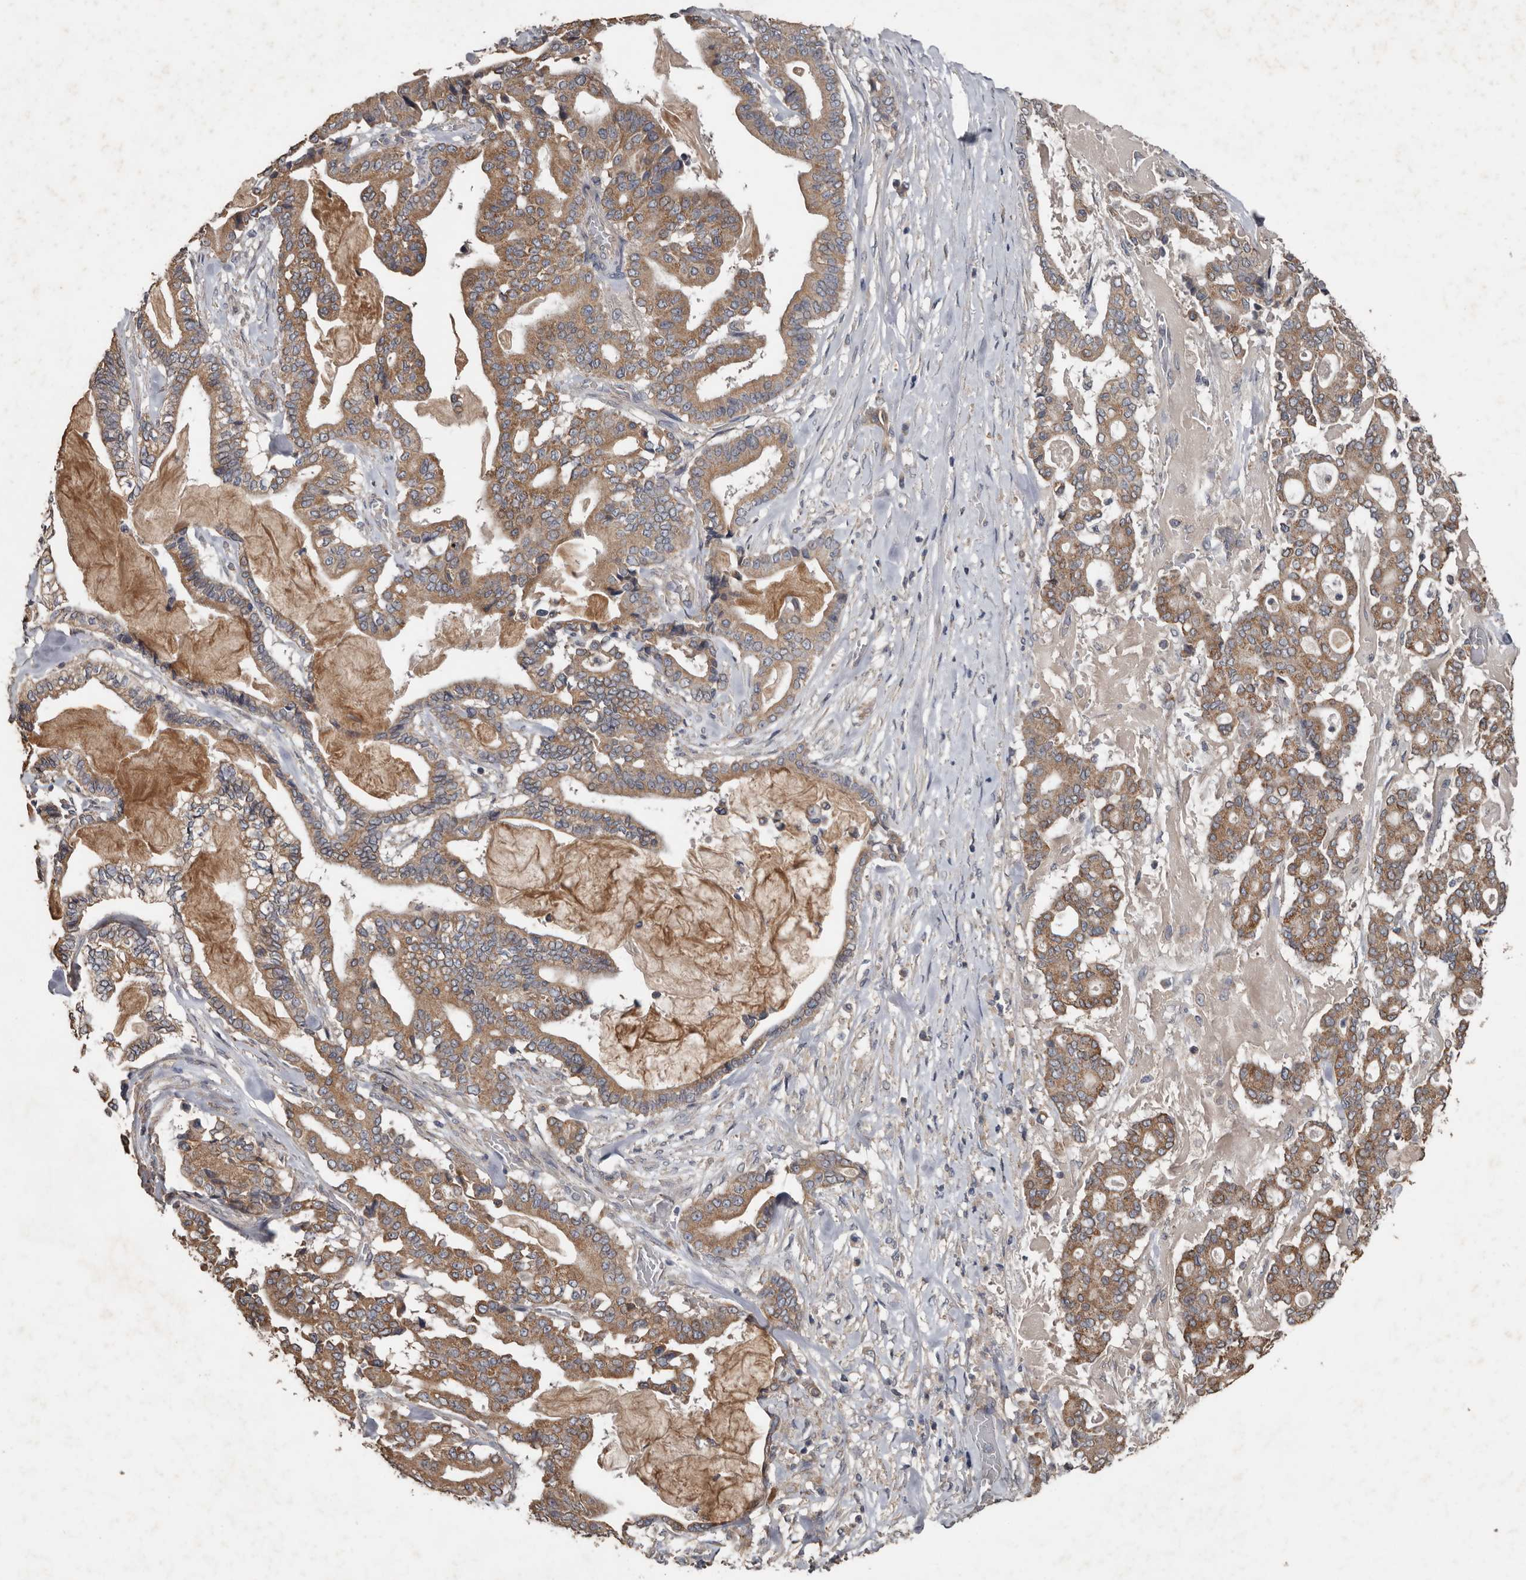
{"staining": {"intensity": "moderate", "quantity": ">75%", "location": "cytoplasmic/membranous"}, "tissue": "pancreatic cancer", "cell_type": "Tumor cells", "image_type": "cancer", "snomed": [{"axis": "morphology", "description": "Adenocarcinoma, NOS"}, {"axis": "topography", "description": "Pancreas"}], "caption": "Brown immunohistochemical staining in pancreatic adenocarcinoma shows moderate cytoplasmic/membranous staining in about >75% of tumor cells. Nuclei are stained in blue.", "gene": "HYAL4", "patient": {"sex": "male", "age": 63}}